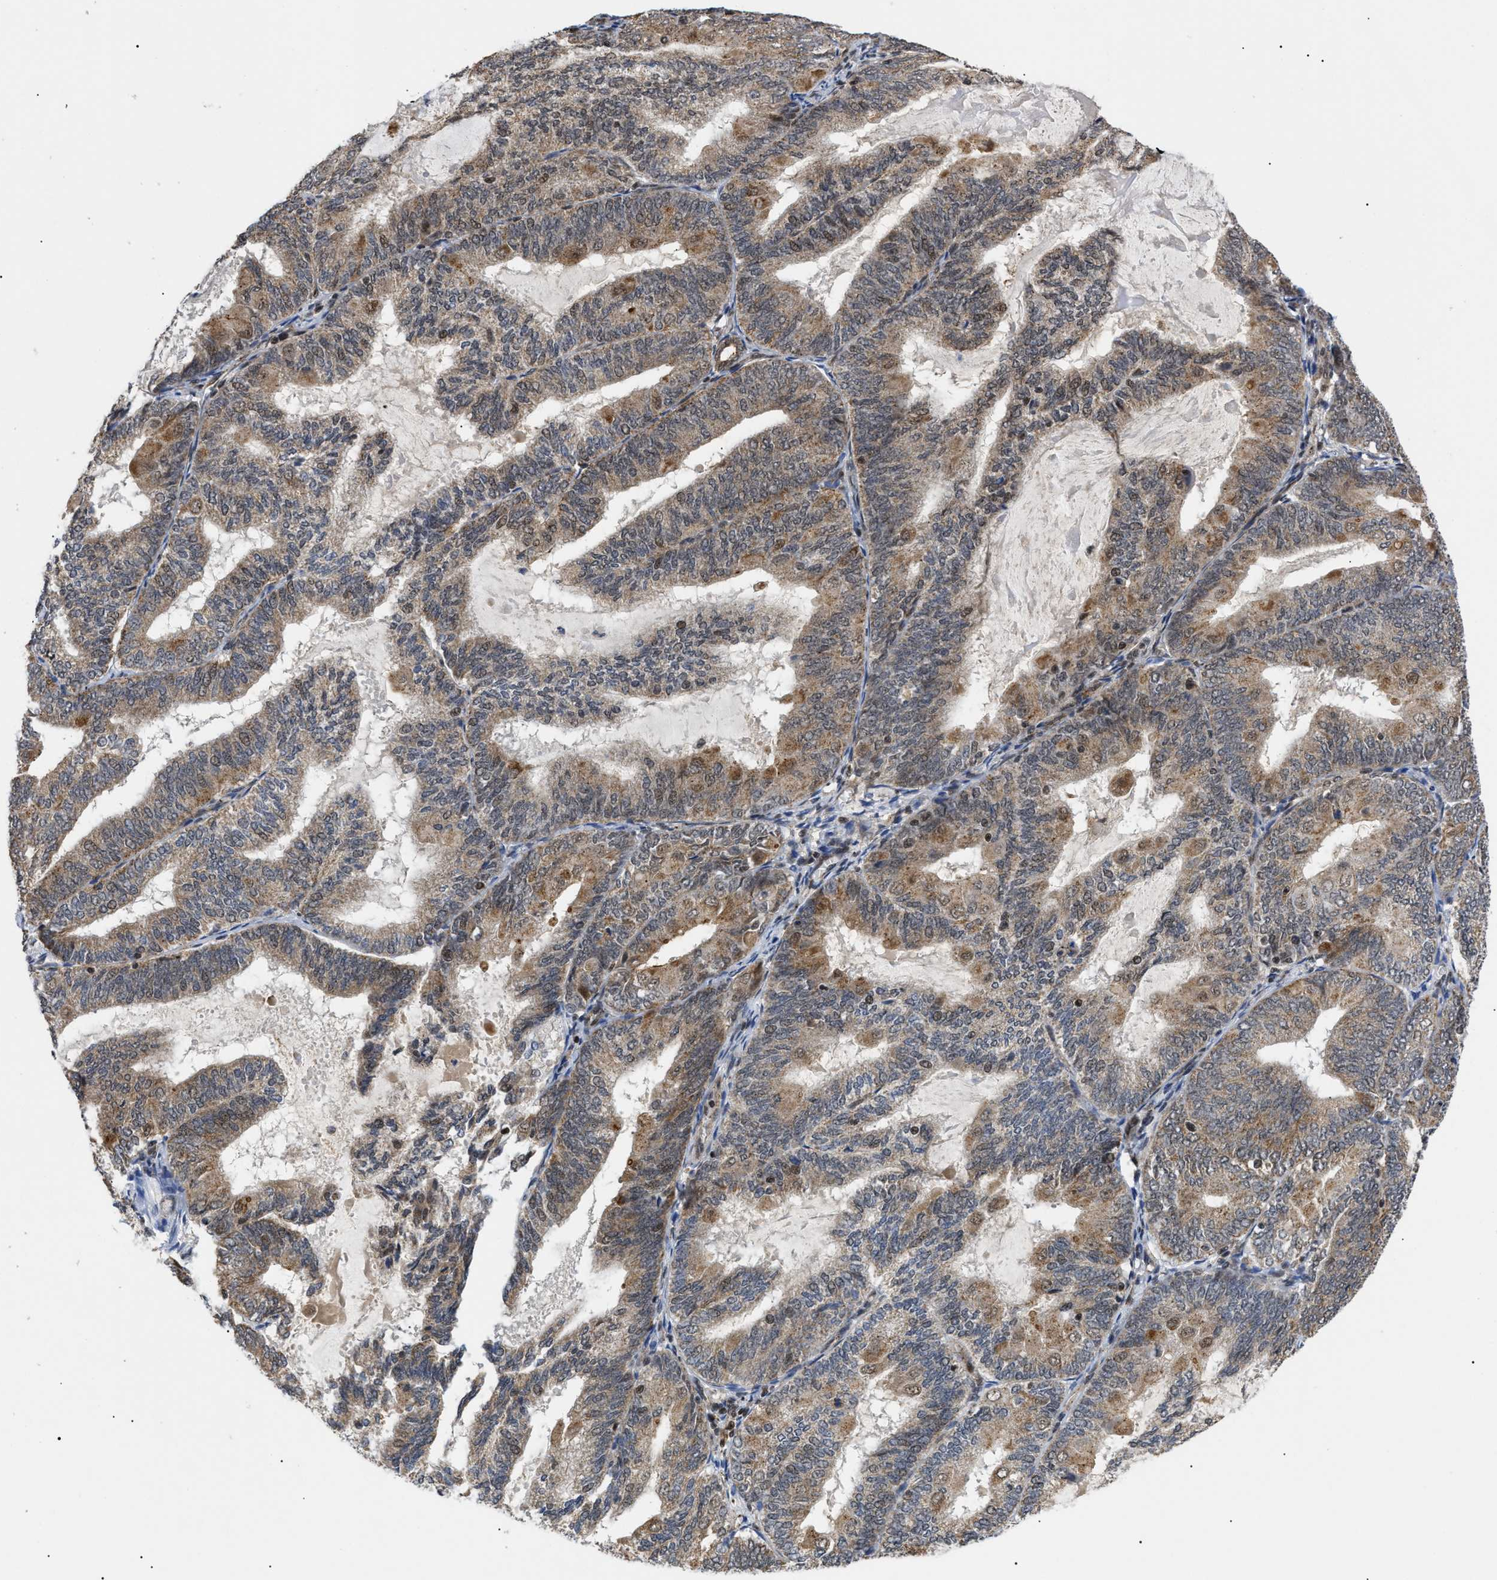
{"staining": {"intensity": "weak", "quantity": ">75%", "location": "cytoplasmic/membranous"}, "tissue": "endometrial cancer", "cell_type": "Tumor cells", "image_type": "cancer", "snomed": [{"axis": "morphology", "description": "Adenocarcinoma, NOS"}, {"axis": "topography", "description": "Endometrium"}], "caption": "Endometrial adenocarcinoma stained with immunohistochemistry (IHC) exhibits weak cytoplasmic/membranous positivity in approximately >75% of tumor cells. (brown staining indicates protein expression, while blue staining denotes nuclei).", "gene": "ZBTB11", "patient": {"sex": "female", "age": 81}}